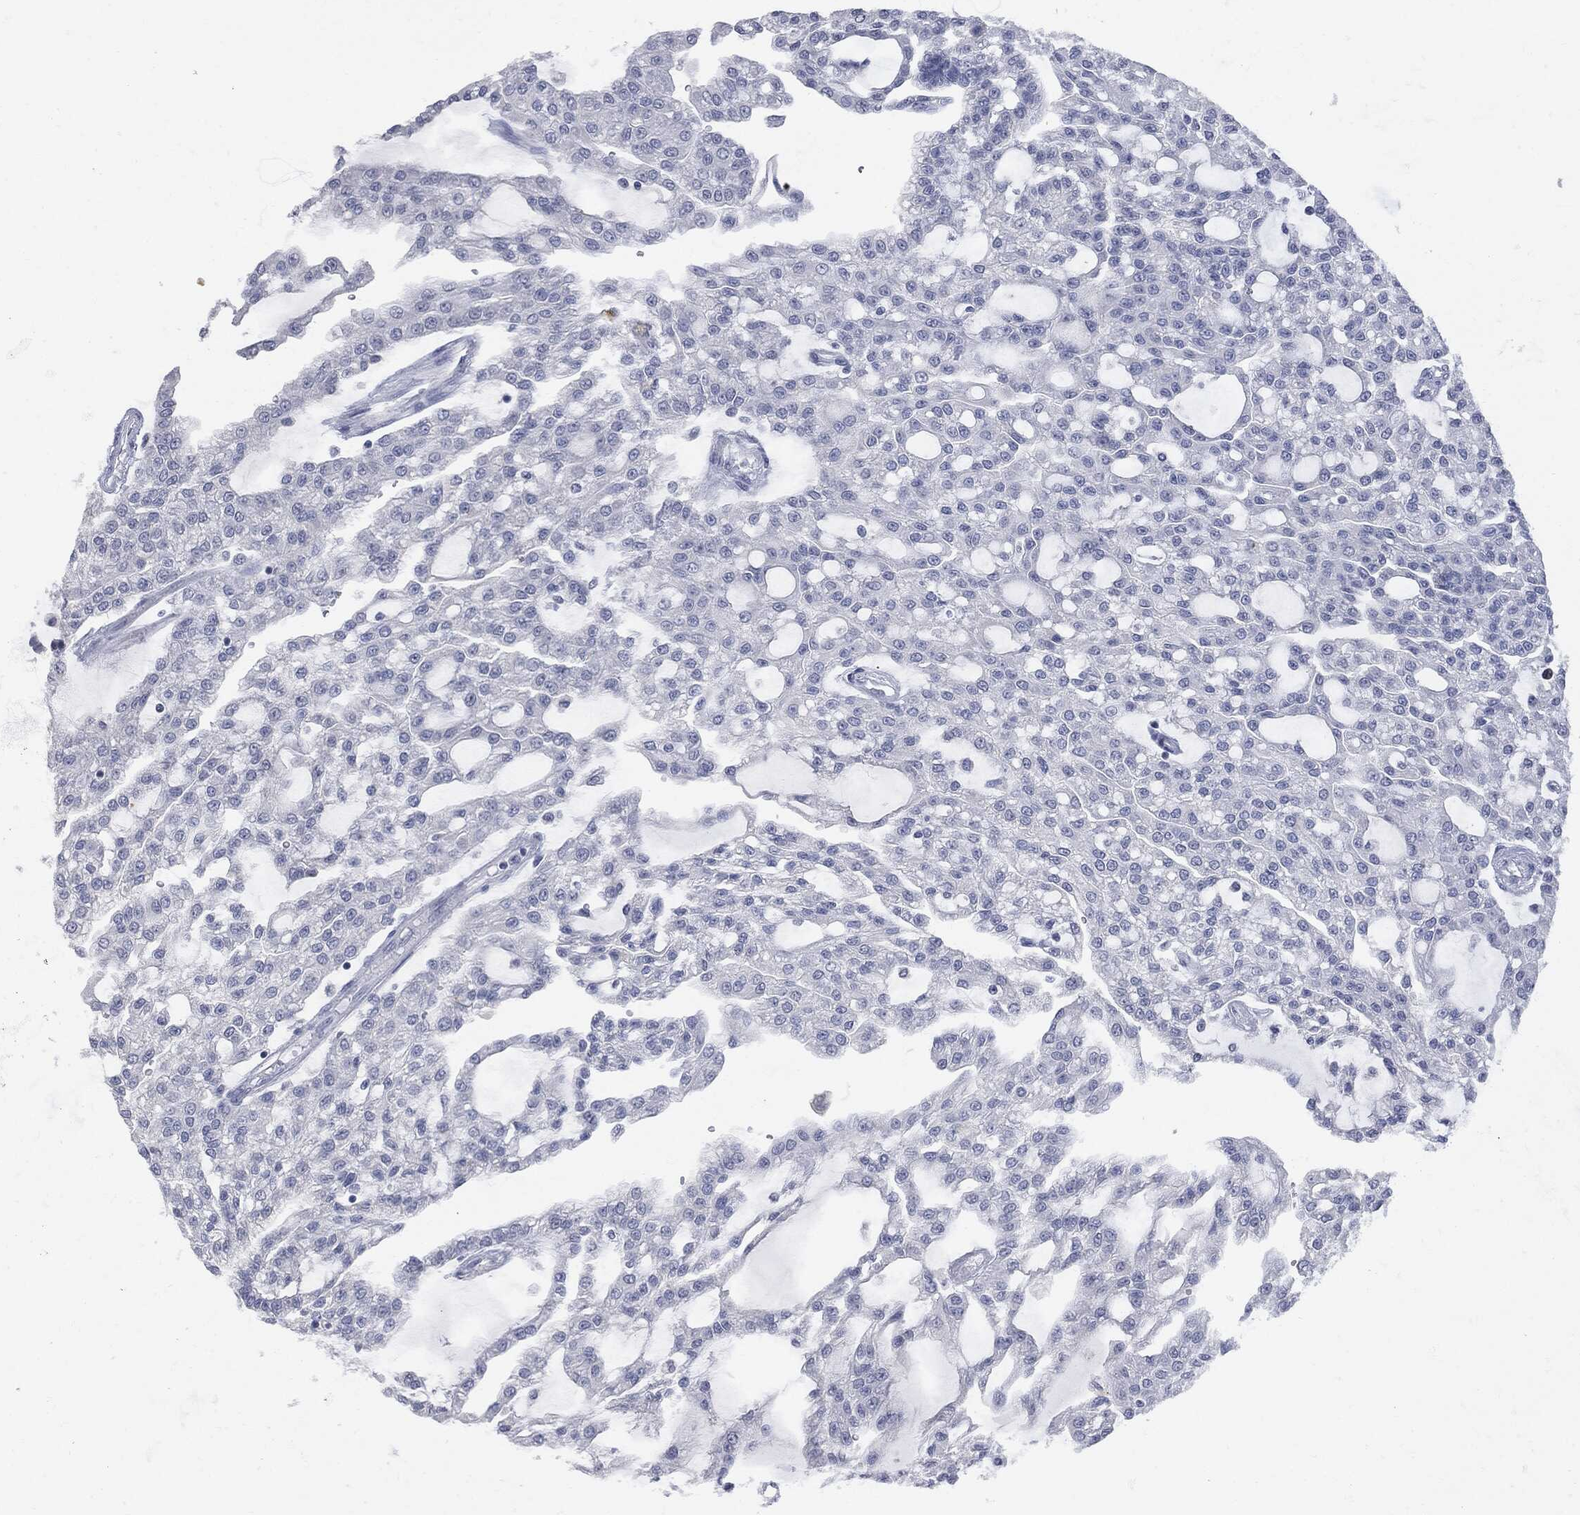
{"staining": {"intensity": "negative", "quantity": "none", "location": "none"}, "tissue": "renal cancer", "cell_type": "Tumor cells", "image_type": "cancer", "snomed": [{"axis": "morphology", "description": "Adenocarcinoma, NOS"}, {"axis": "topography", "description": "Kidney"}], "caption": "The image displays no significant positivity in tumor cells of renal adenocarcinoma.", "gene": "UBE2C", "patient": {"sex": "male", "age": 63}}